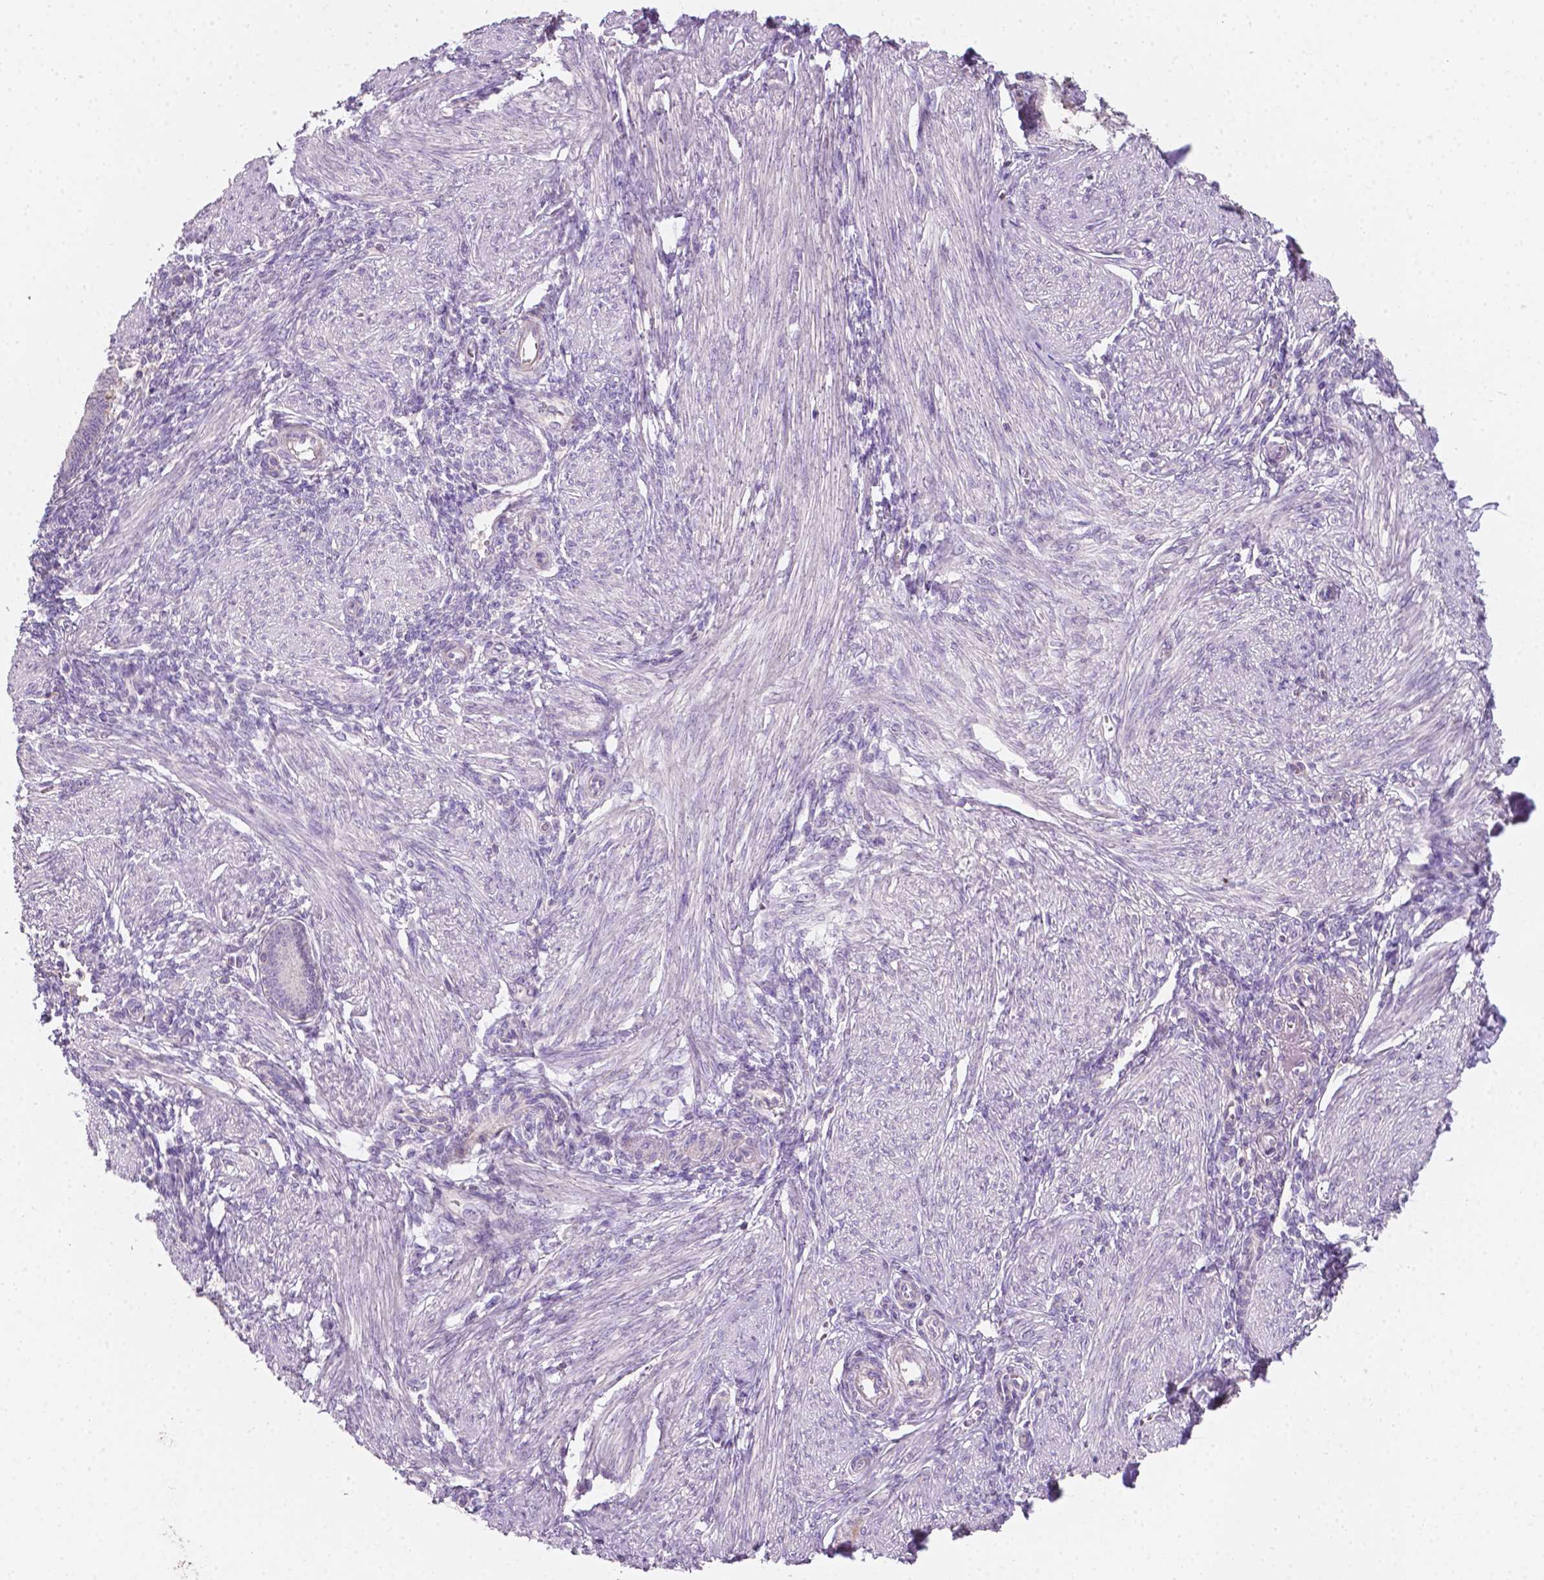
{"staining": {"intensity": "negative", "quantity": "none", "location": "none"}, "tissue": "endometrium", "cell_type": "Cells in endometrial stroma", "image_type": "normal", "snomed": [{"axis": "morphology", "description": "Normal tissue, NOS"}, {"axis": "topography", "description": "Endometrium"}], "caption": "Immunohistochemistry histopathology image of benign endometrium: human endometrium stained with DAB (3,3'-diaminobenzidine) displays no significant protein positivity in cells in endometrial stroma.", "gene": "EGFR", "patient": {"sex": "female", "age": 42}}